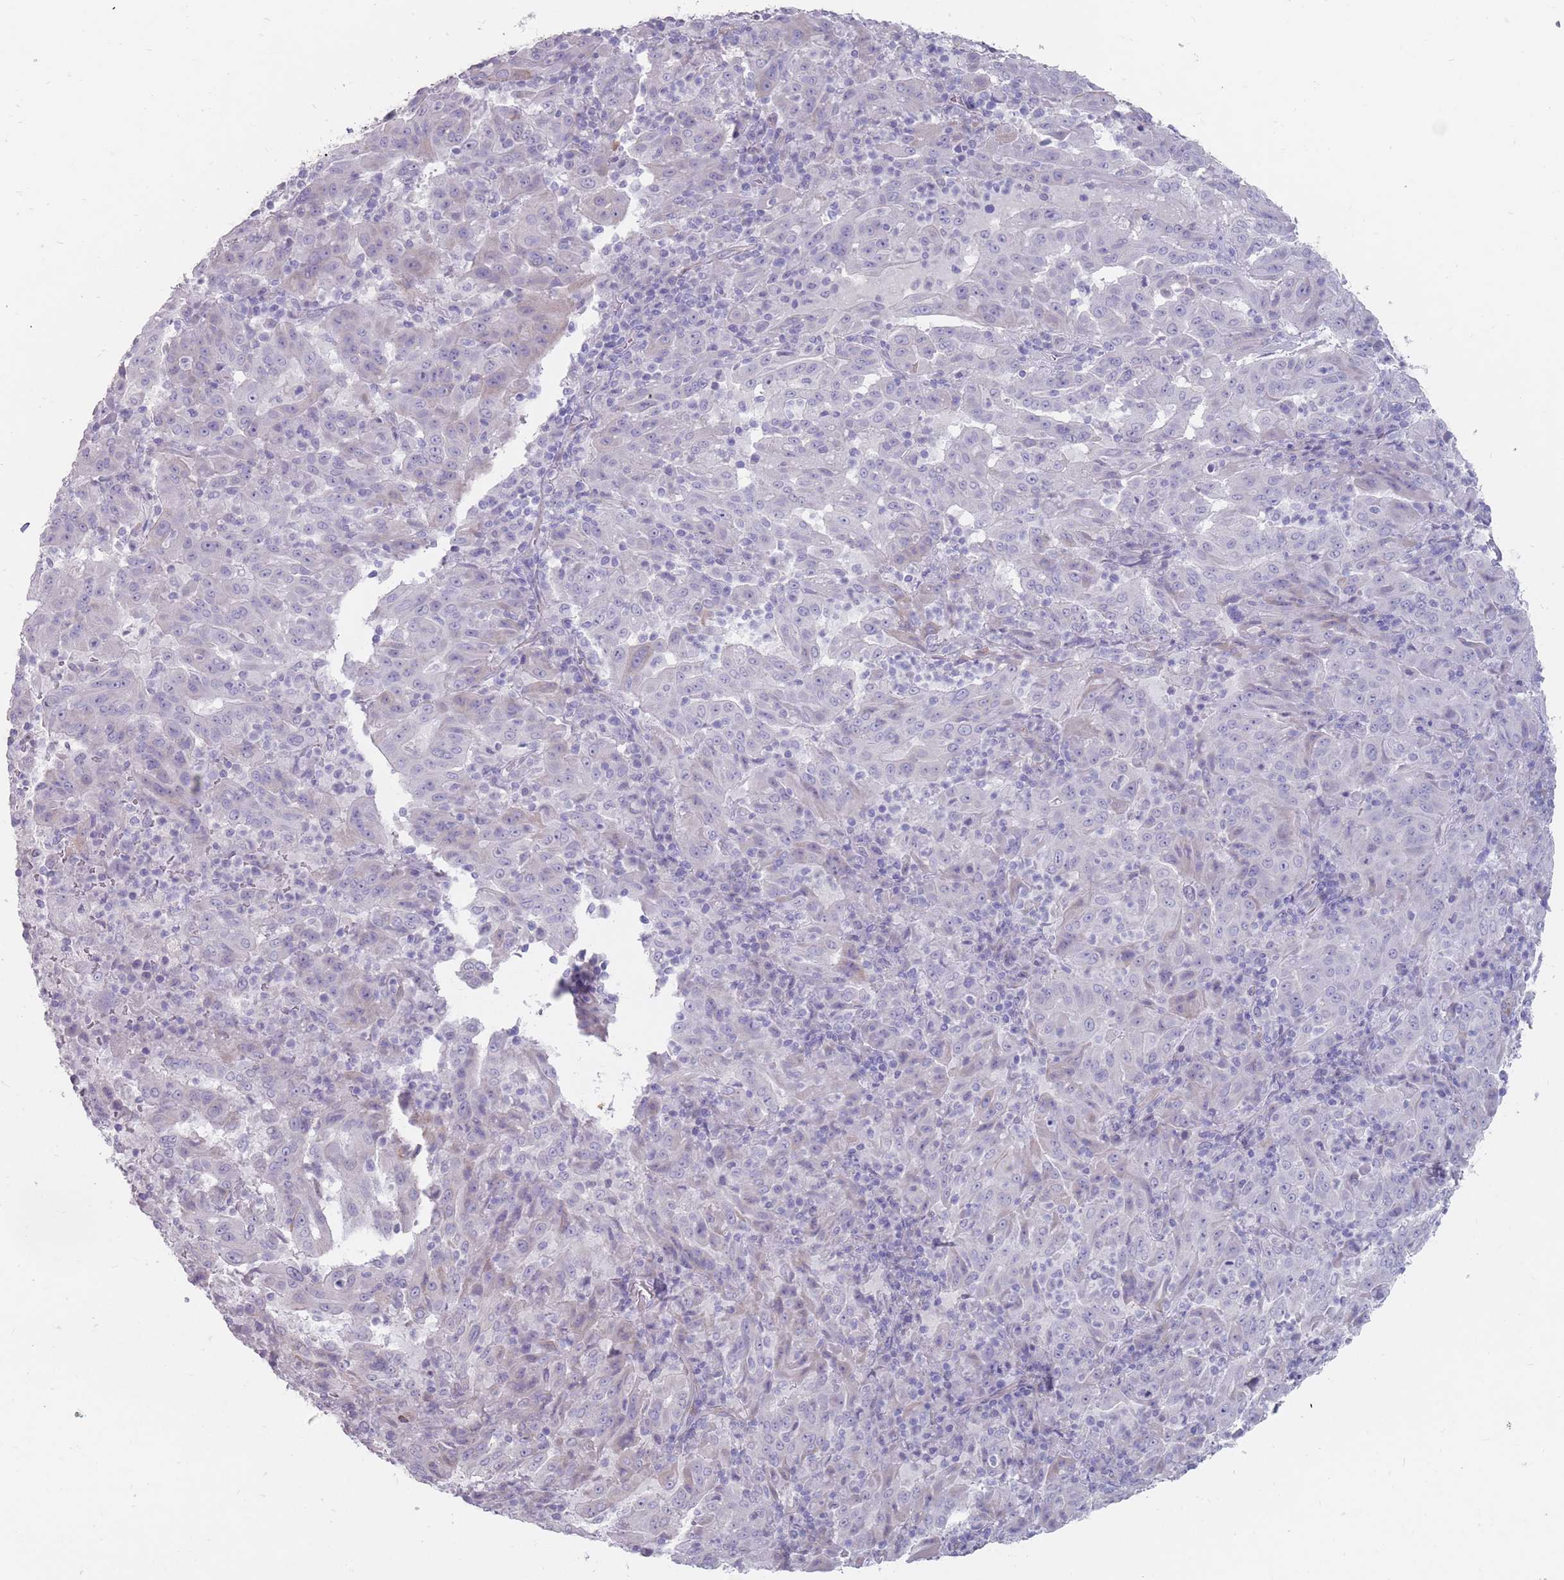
{"staining": {"intensity": "negative", "quantity": "none", "location": "none"}, "tissue": "pancreatic cancer", "cell_type": "Tumor cells", "image_type": "cancer", "snomed": [{"axis": "morphology", "description": "Adenocarcinoma, NOS"}, {"axis": "topography", "description": "Pancreas"}], "caption": "This is a image of immunohistochemistry (IHC) staining of pancreatic adenocarcinoma, which shows no expression in tumor cells.", "gene": "DDX4", "patient": {"sex": "male", "age": 63}}